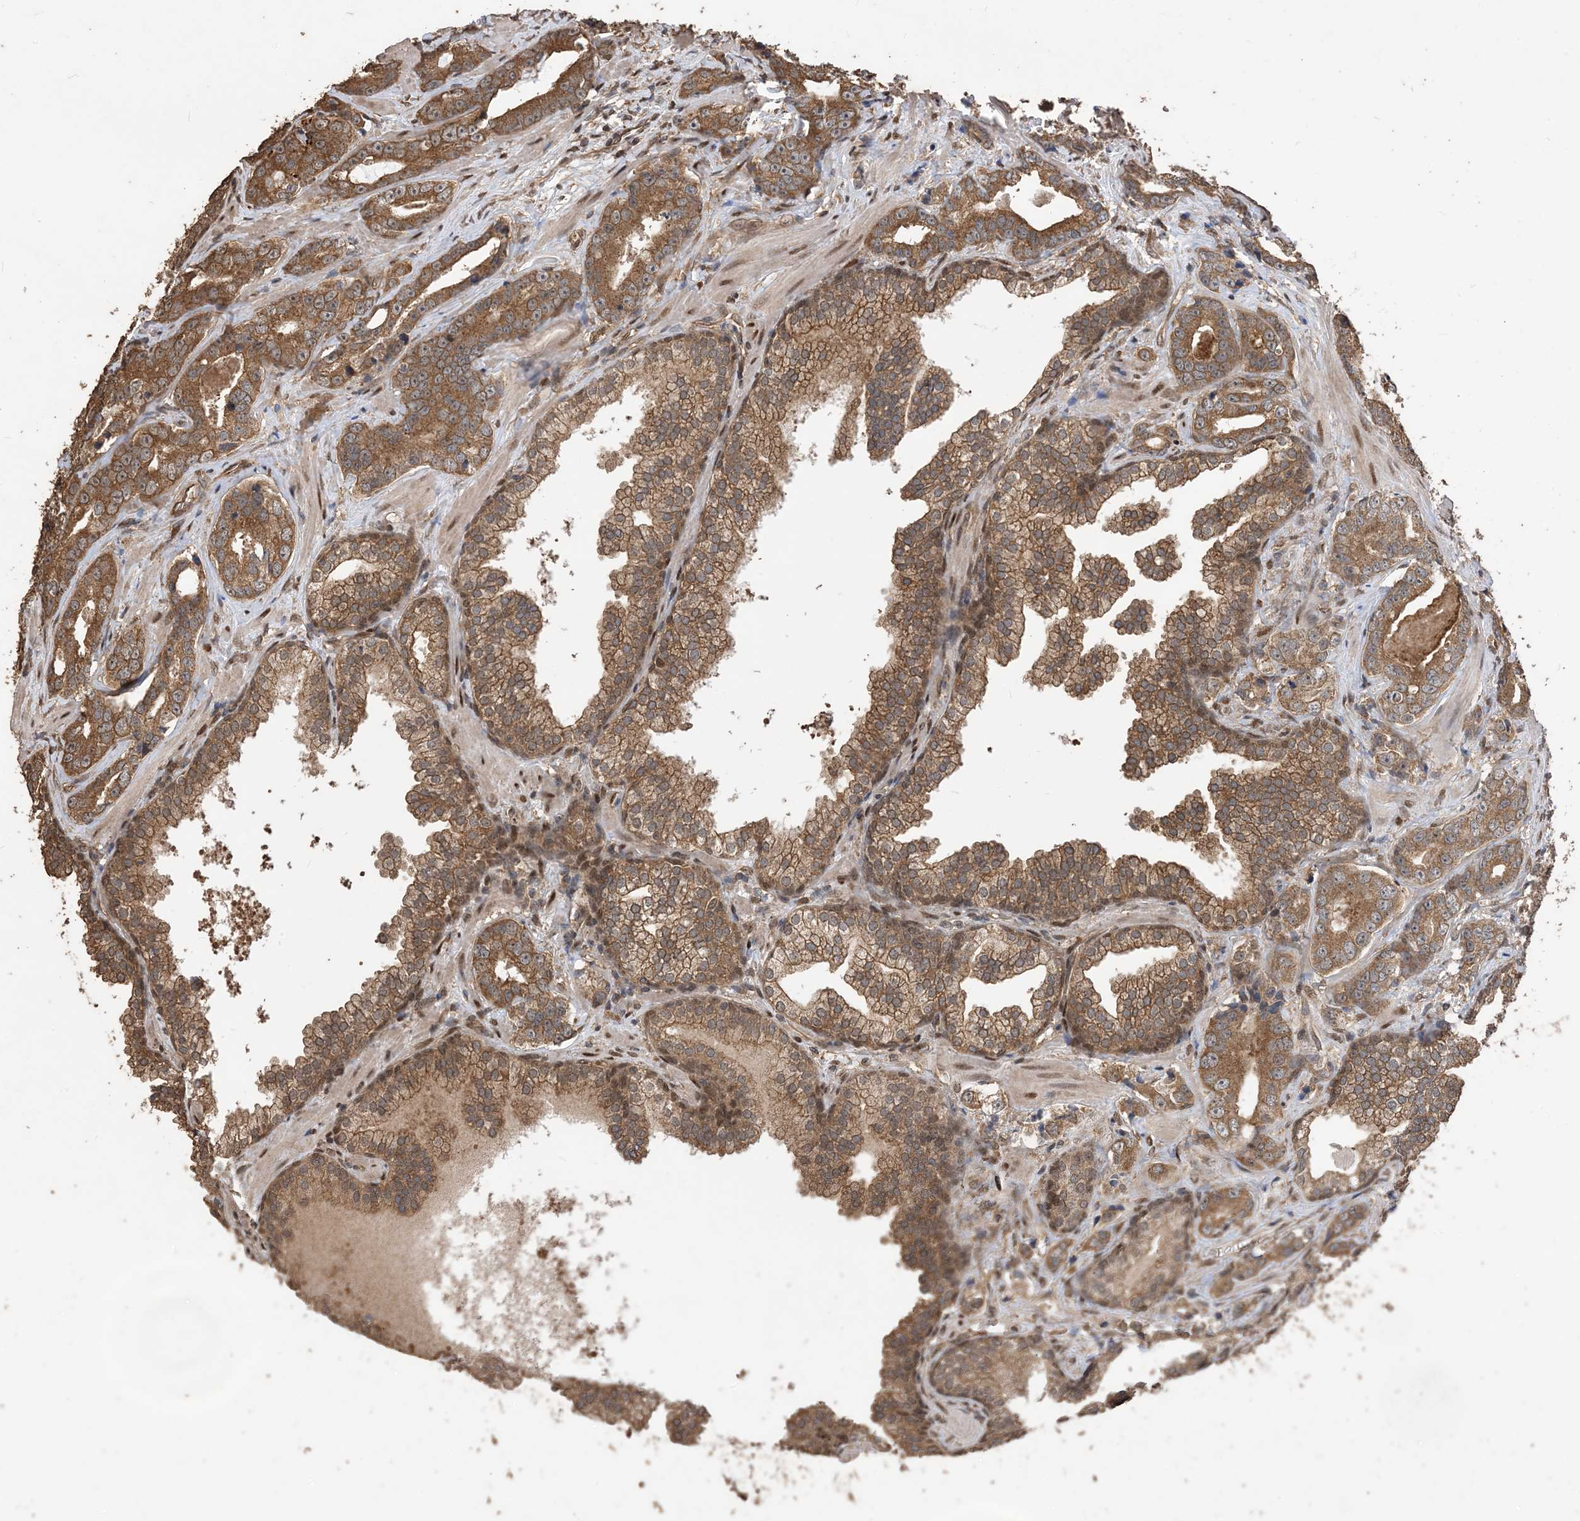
{"staining": {"intensity": "moderate", "quantity": ">75%", "location": "cytoplasmic/membranous"}, "tissue": "prostate cancer", "cell_type": "Tumor cells", "image_type": "cancer", "snomed": [{"axis": "morphology", "description": "Adenocarcinoma, High grade"}, {"axis": "topography", "description": "Prostate"}], "caption": "This is an image of immunohistochemistry (IHC) staining of prostate cancer (high-grade adenocarcinoma), which shows moderate positivity in the cytoplasmic/membranous of tumor cells.", "gene": "ZKSCAN5", "patient": {"sex": "male", "age": 62}}